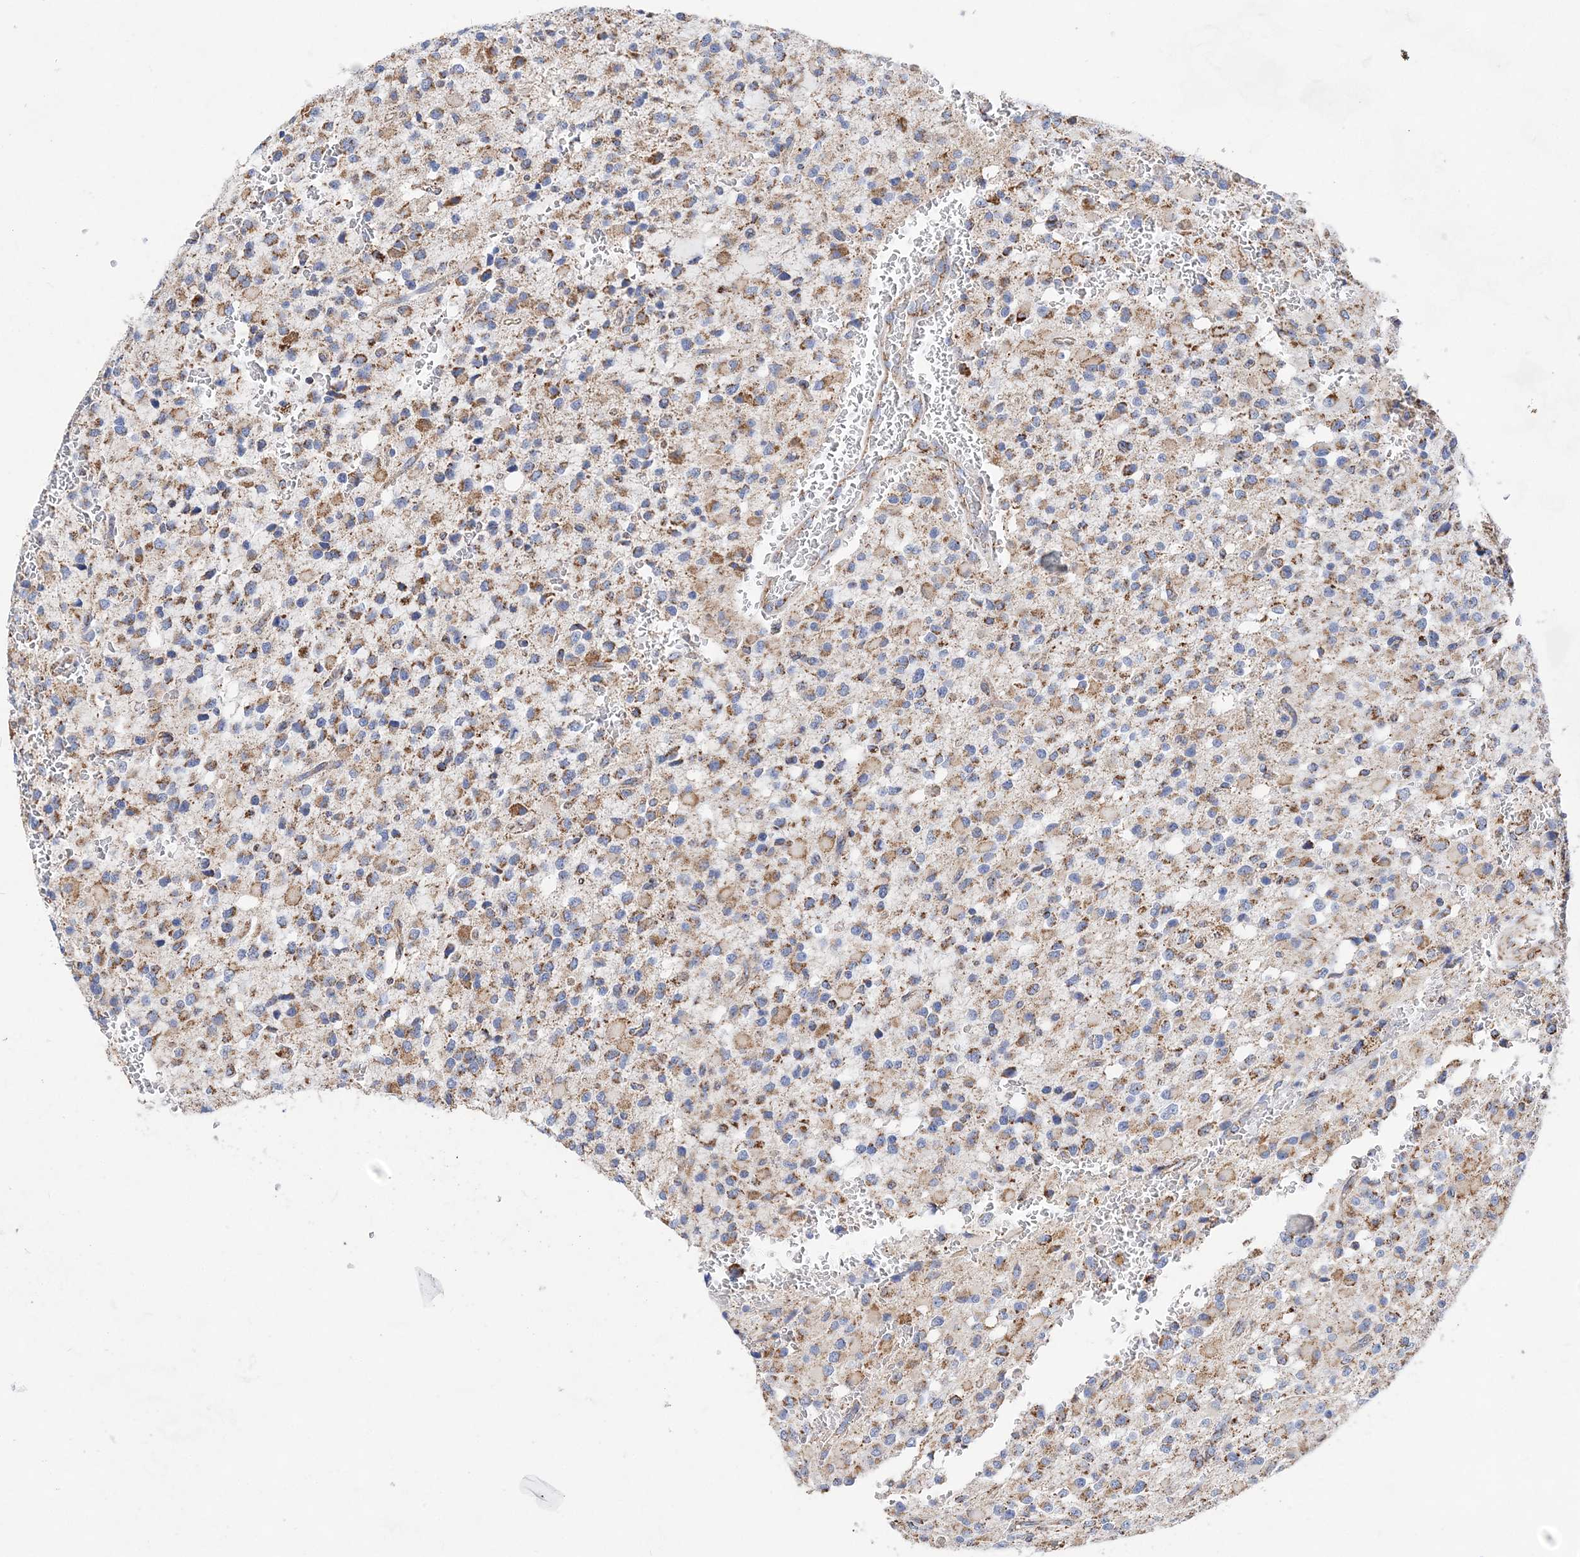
{"staining": {"intensity": "moderate", "quantity": "25%-75%", "location": "cytoplasmic/membranous"}, "tissue": "glioma", "cell_type": "Tumor cells", "image_type": "cancer", "snomed": [{"axis": "morphology", "description": "Glioma, malignant, High grade"}, {"axis": "topography", "description": "Brain"}], "caption": "The immunohistochemical stain shows moderate cytoplasmic/membranous staining in tumor cells of glioma tissue. (Stains: DAB in brown, nuclei in blue, Microscopy: brightfield microscopy at high magnification).", "gene": "ACOT9", "patient": {"sex": "male", "age": 34}}